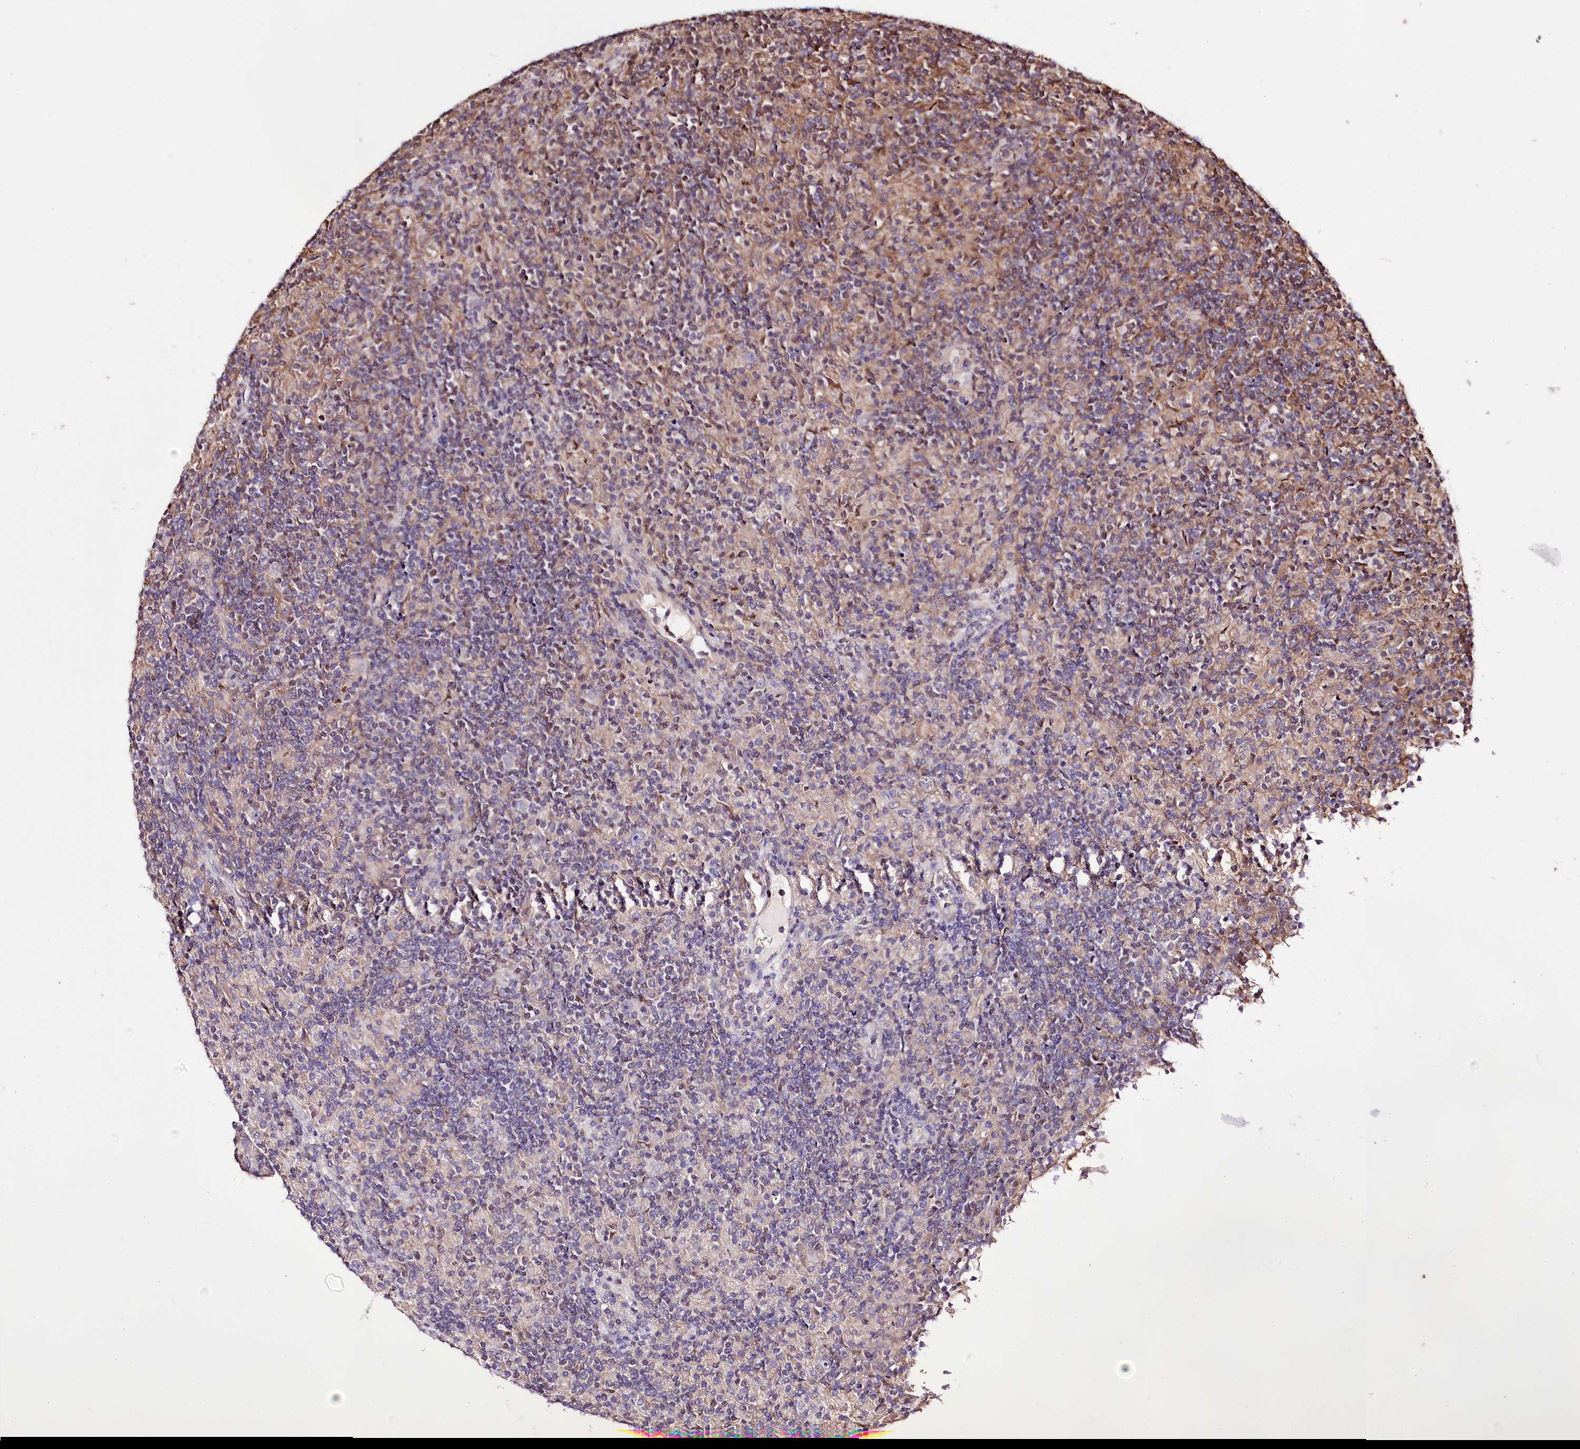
{"staining": {"intensity": "negative", "quantity": "none", "location": "none"}, "tissue": "lymphoma", "cell_type": "Tumor cells", "image_type": "cancer", "snomed": [{"axis": "morphology", "description": "Hodgkin's disease, NOS"}, {"axis": "topography", "description": "Lymph node"}], "caption": "Tumor cells are negative for protein expression in human Hodgkin's disease. Nuclei are stained in blue.", "gene": "WWC1", "patient": {"sex": "male", "age": 70}}